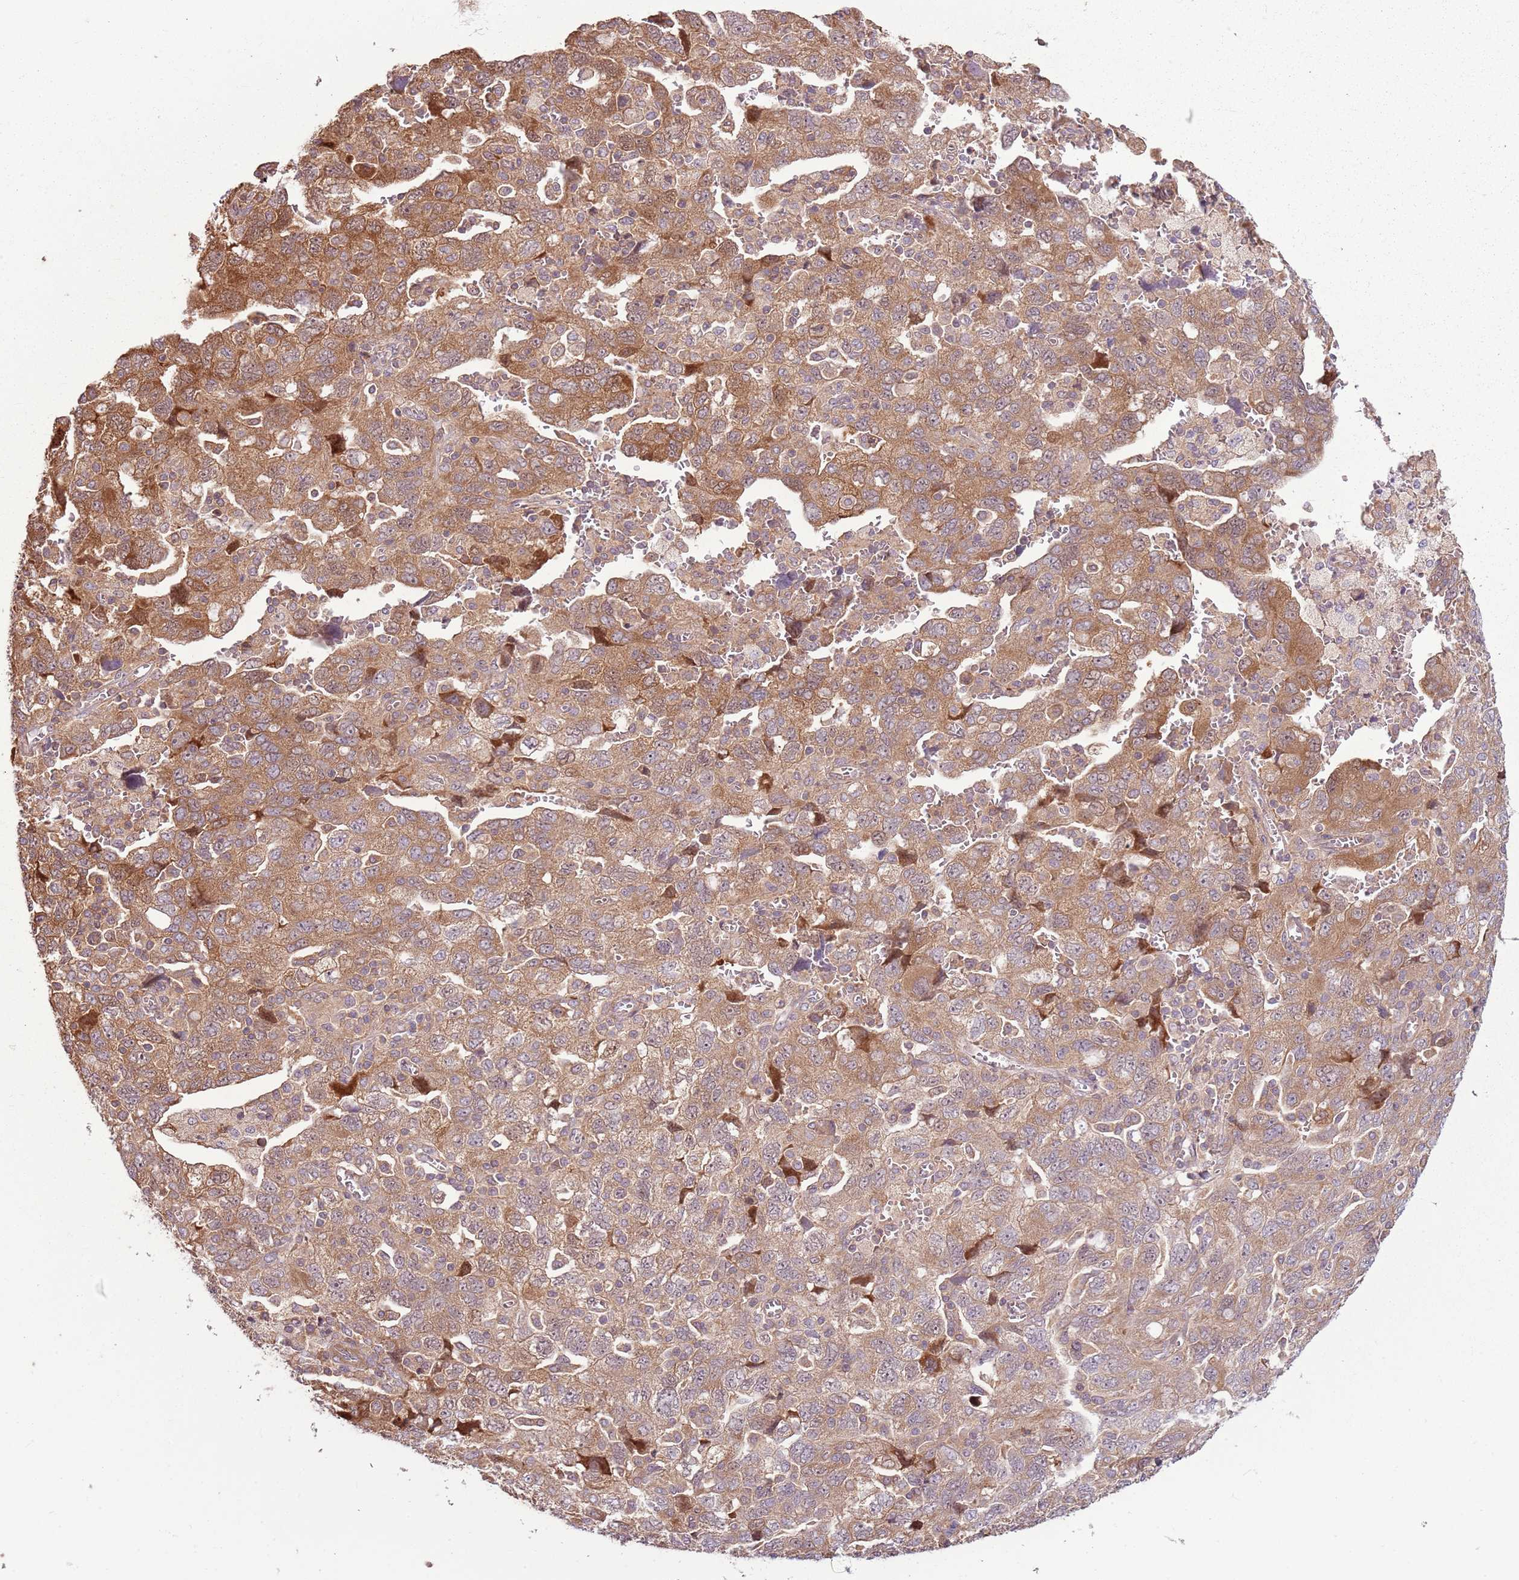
{"staining": {"intensity": "moderate", "quantity": ">75%", "location": "cytoplasmic/membranous"}, "tissue": "ovarian cancer", "cell_type": "Tumor cells", "image_type": "cancer", "snomed": [{"axis": "morphology", "description": "Carcinoma, NOS"}, {"axis": "morphology", "description": "Cystadenocarcinoma, serous, NOS"}, {"axis": "topography", "description": "Ovary"}], "caption": "About >75% of tumor cells in serous cystadenocarcinoma (ovarian) exhibit moderate cytoplasmic/membranous protein expression as visualized by brown immunohistochemical staining.", "gene": "RPL21", "patient": {"sex": "female", "age": 69}}